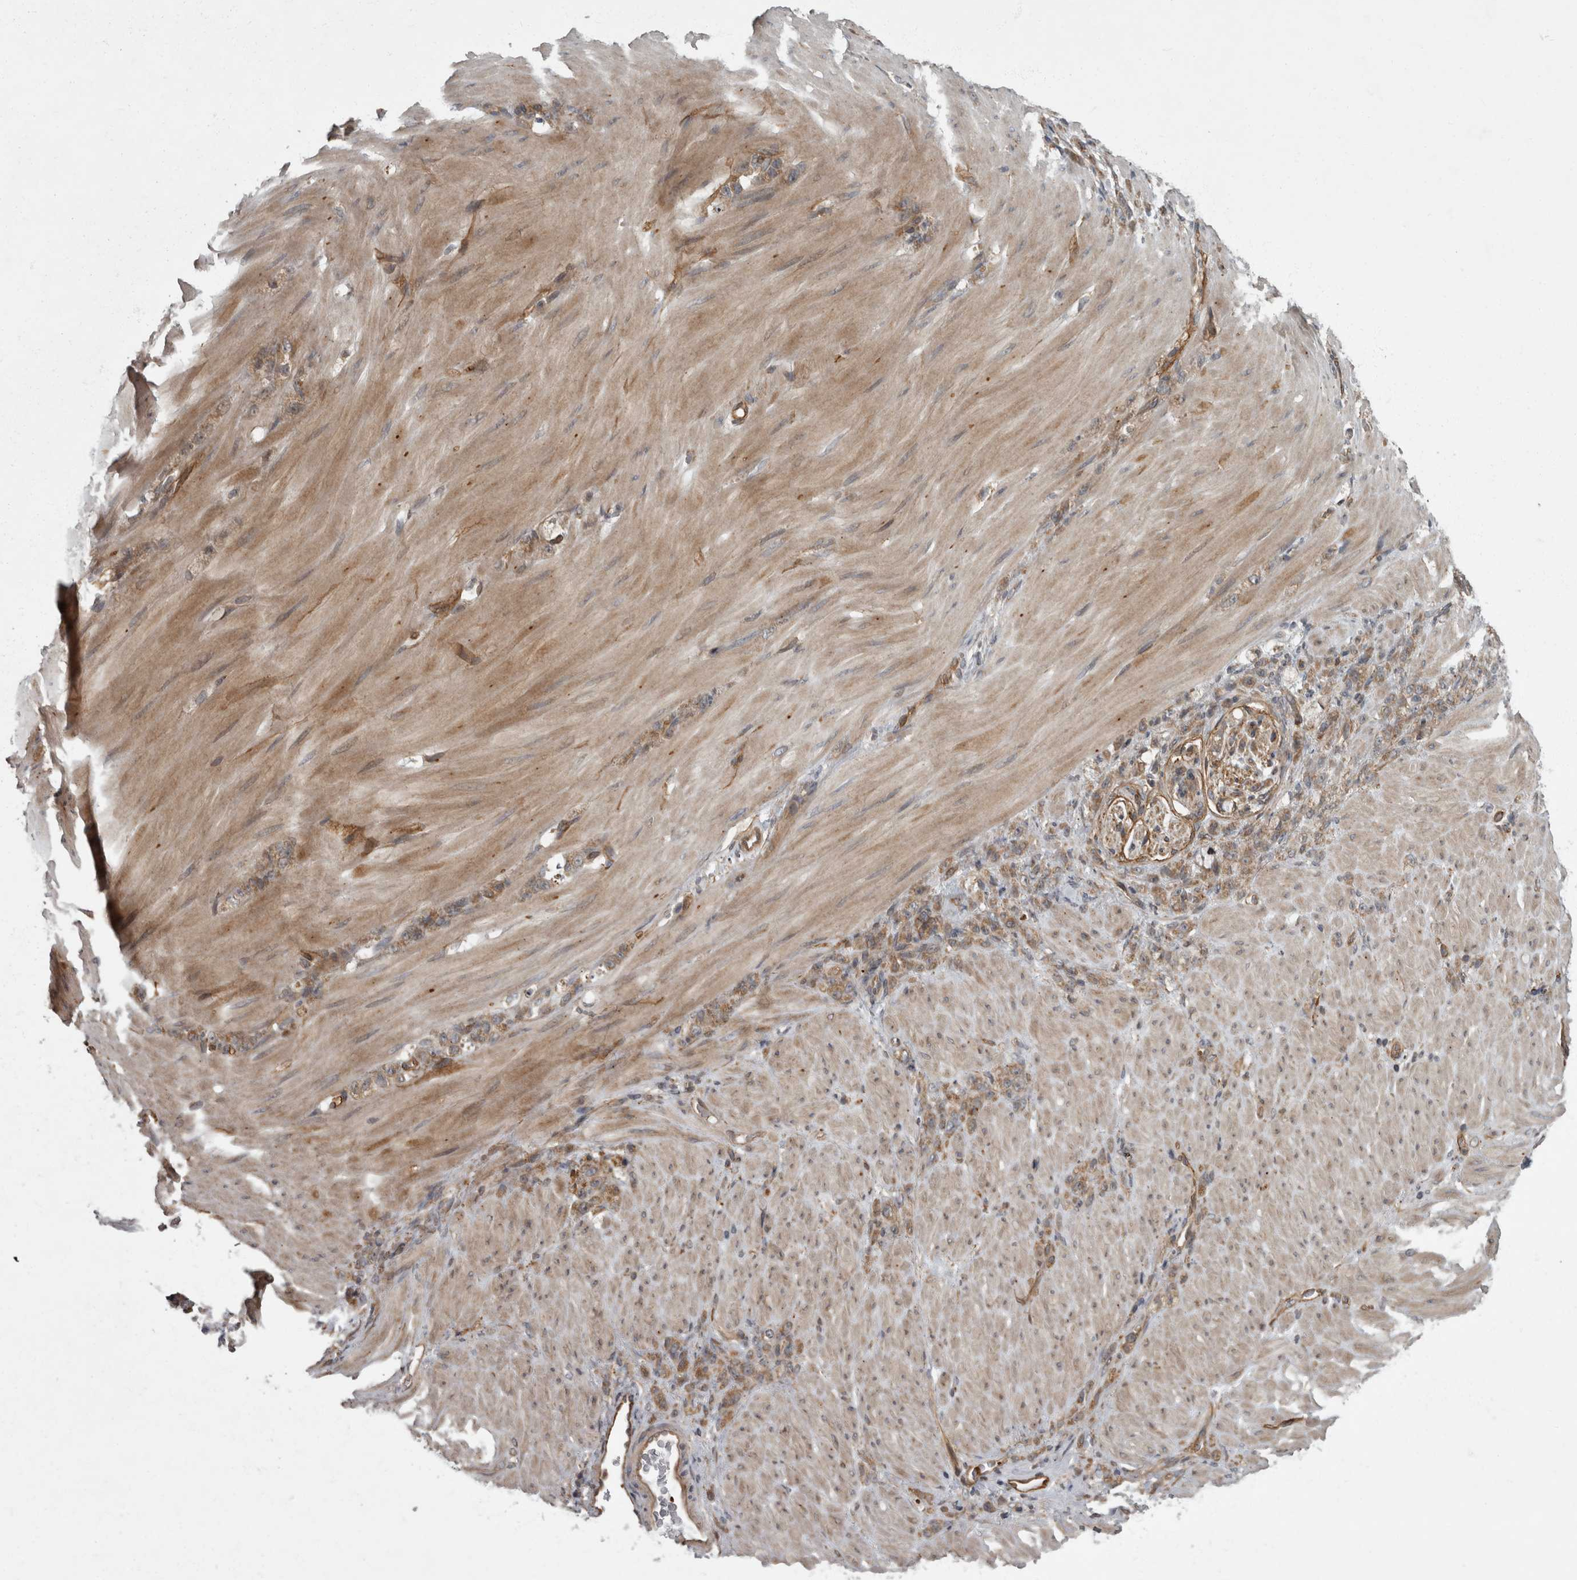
{"staining": {"intensity": "moderate", "quantity": ">75%", "location": "cytoplasmic/membranous"}, "tissue": "stomach cancer", "cell_type": "Tumor cells", "image_type": "cancer", "snomed": [{"axis": "morphology", "description": "Normal tissue, NOS"}, {"axis": "morphology", "description": "Adenocarcinoma, NOS"}, {"axis": "topography", "description": "Stomach"}], "caption": "Immunohistochemistry (IHC) photomicrograph of human stomach cancer (adenocarcinoma) stained for a protein (brown), which reveals medium levels of moderate cytoplasmic/membranous expression in about >75% of tumor cells.", "gene": "VEGFD", "patient": {"sex": "male", "age": 82}}